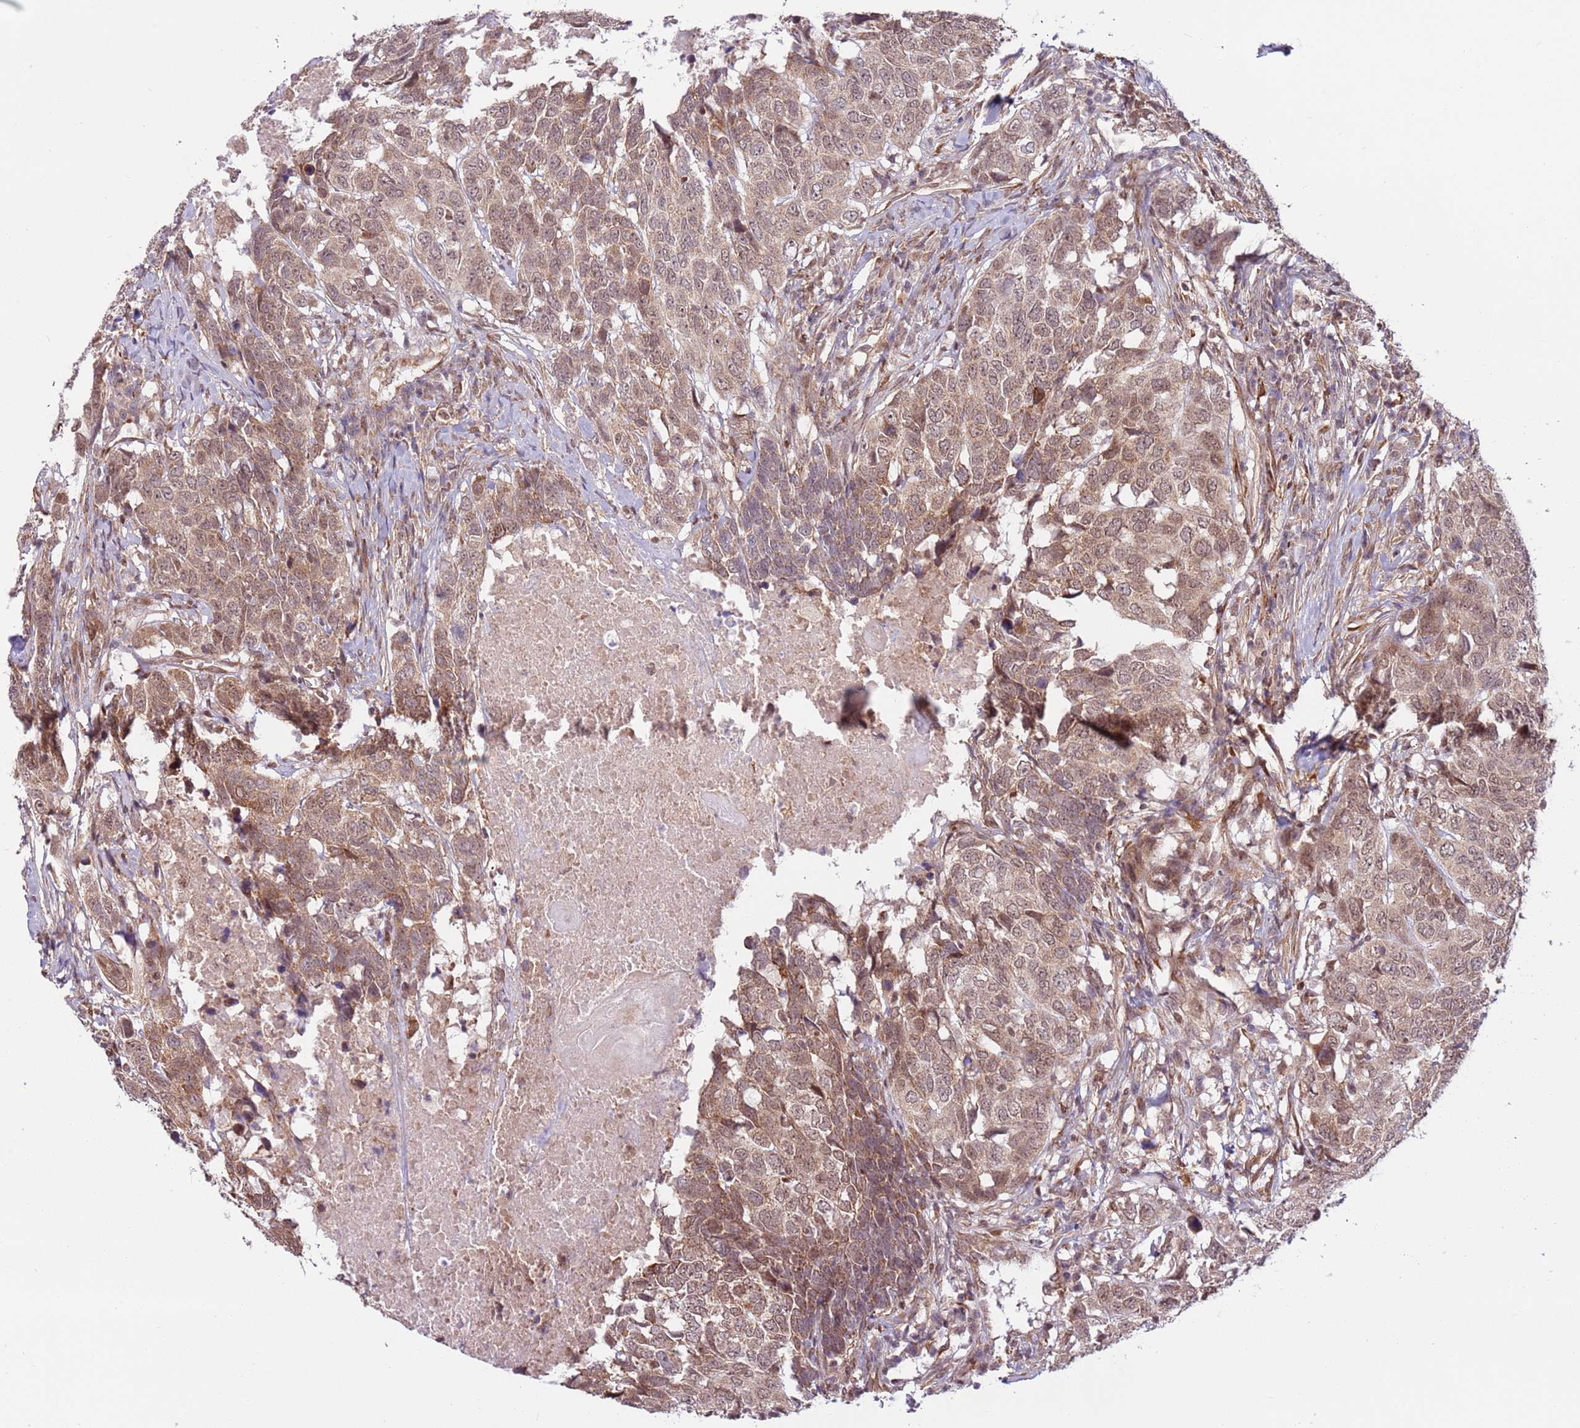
{"staining": {"intensity": "weak", "quantity": ">75%", "location": "cytoplasmic/membranous,nuclear"}, "tissue": "head and neck cancer", "cell_type": "Tumor cells", "image_type": "cancer", "snomed": [{"axis": "morphology", "description": "Squamous cell carcinoma, NOS"}, {"axis": "topography", "description": "Head-Neck"}], "caption": "The histopathology image reveals a brown stain indicating the presence of a protein in the cytoplasmic/membranous and nuclear of tumor cells in head and neck squamous cell carcinoma.", "gene": "DCAF4", "patient": {"sex": "male", "age": 66}}